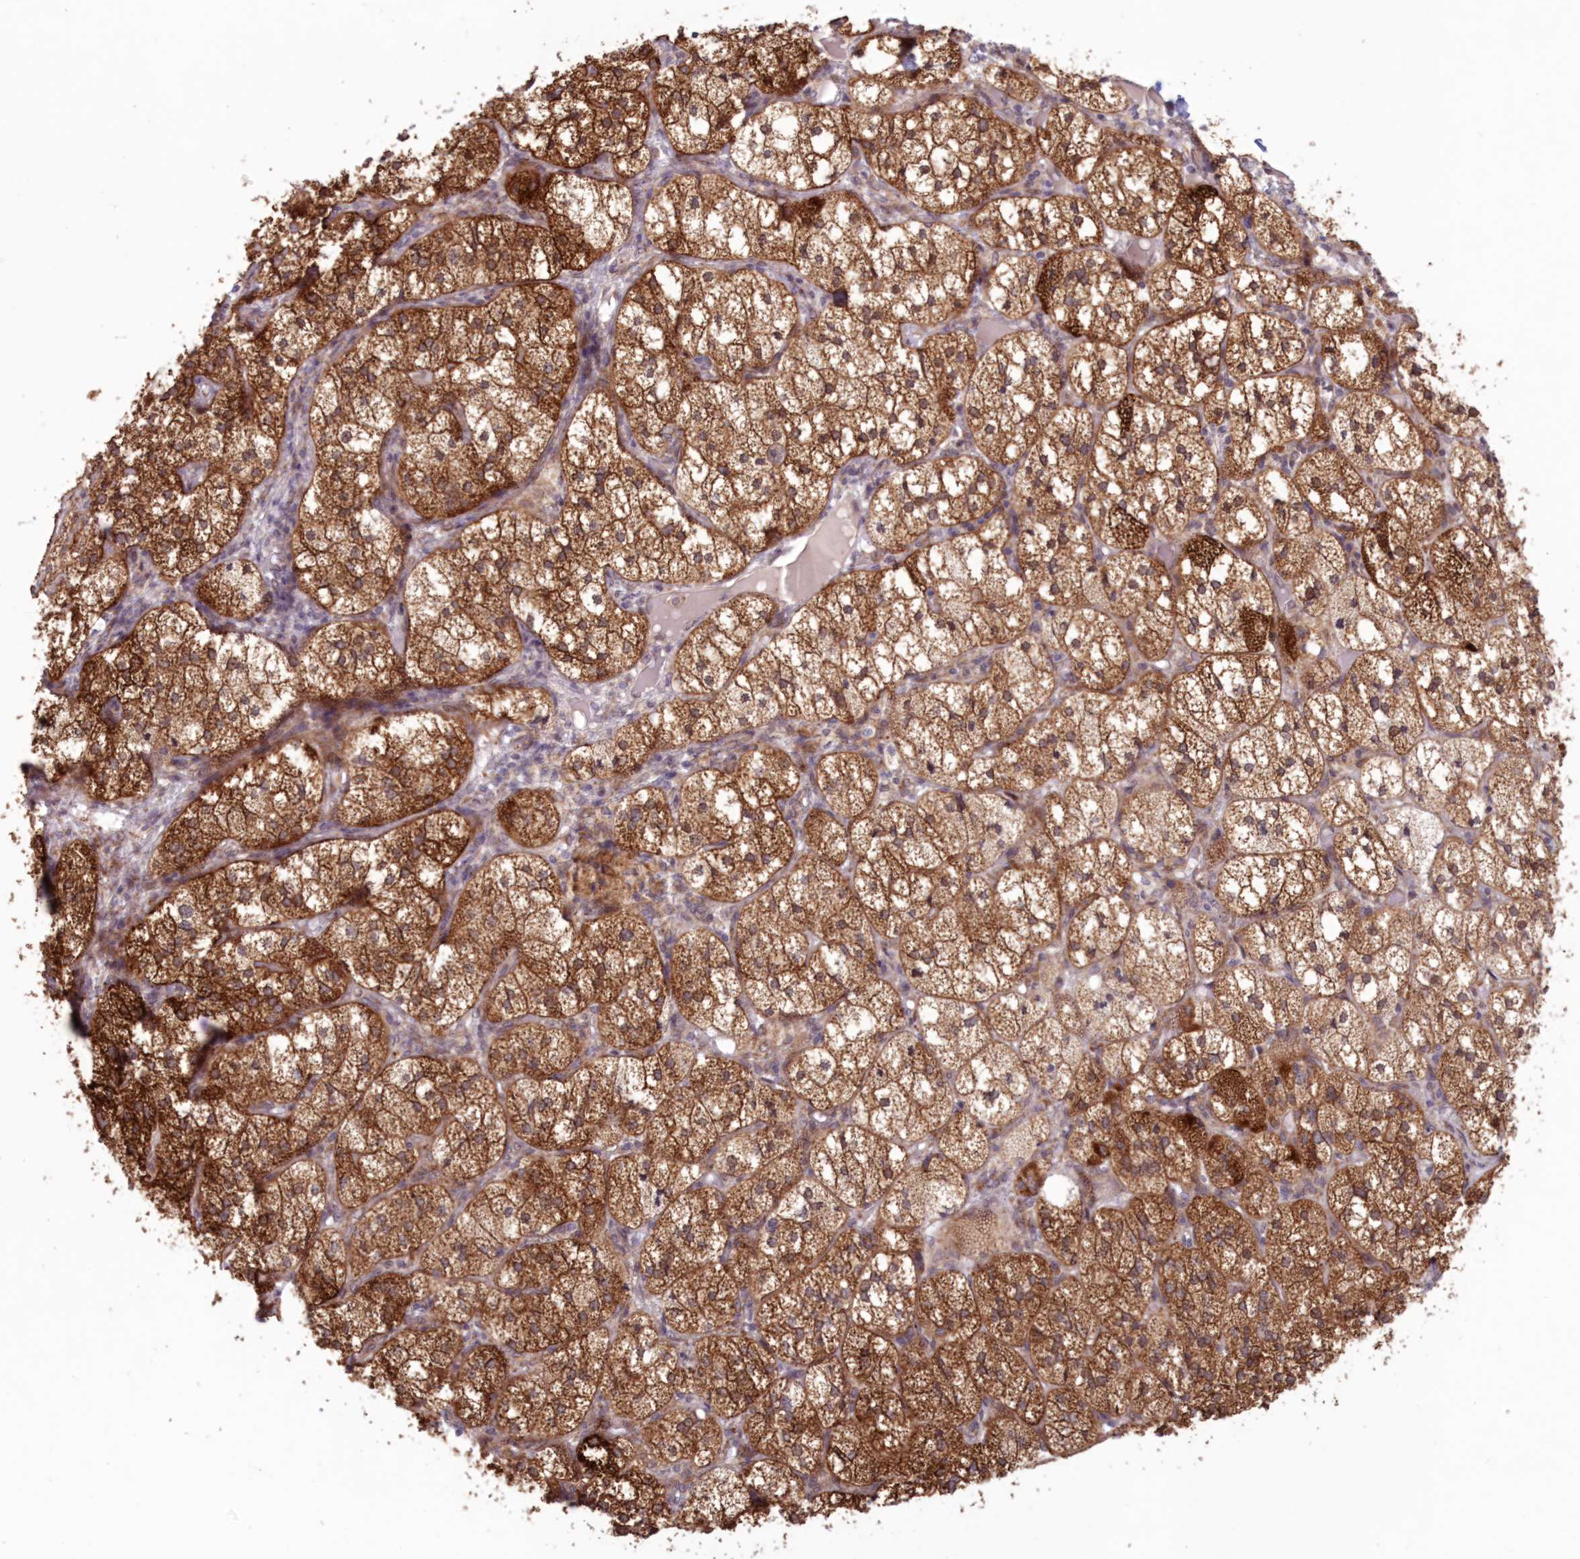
{"staining": {"intensity": "strong", "quantity": ">75%", "location": "cytoplasmic/membranous"}, "tissue": "adrenal gland", "cell_type": "Glandular cells", "image_type": "normal", "snomed": [{"axis": "morphology", "description": "Normal tissue, NOS"}, {"axis": "topography", "description": "Adrenal gland"}], "caption": "Glandular cells show high levels of strong cytoplasmic/membranous positivity in about >75% of cells in normal human adrenal gland. (Stains: DAB in brown, nuclei in blue, Microscopy: brightfield microscopy at high magnification).", "gene": "PCYOX1L", "patient": {"sex": "female", "age": 61}}